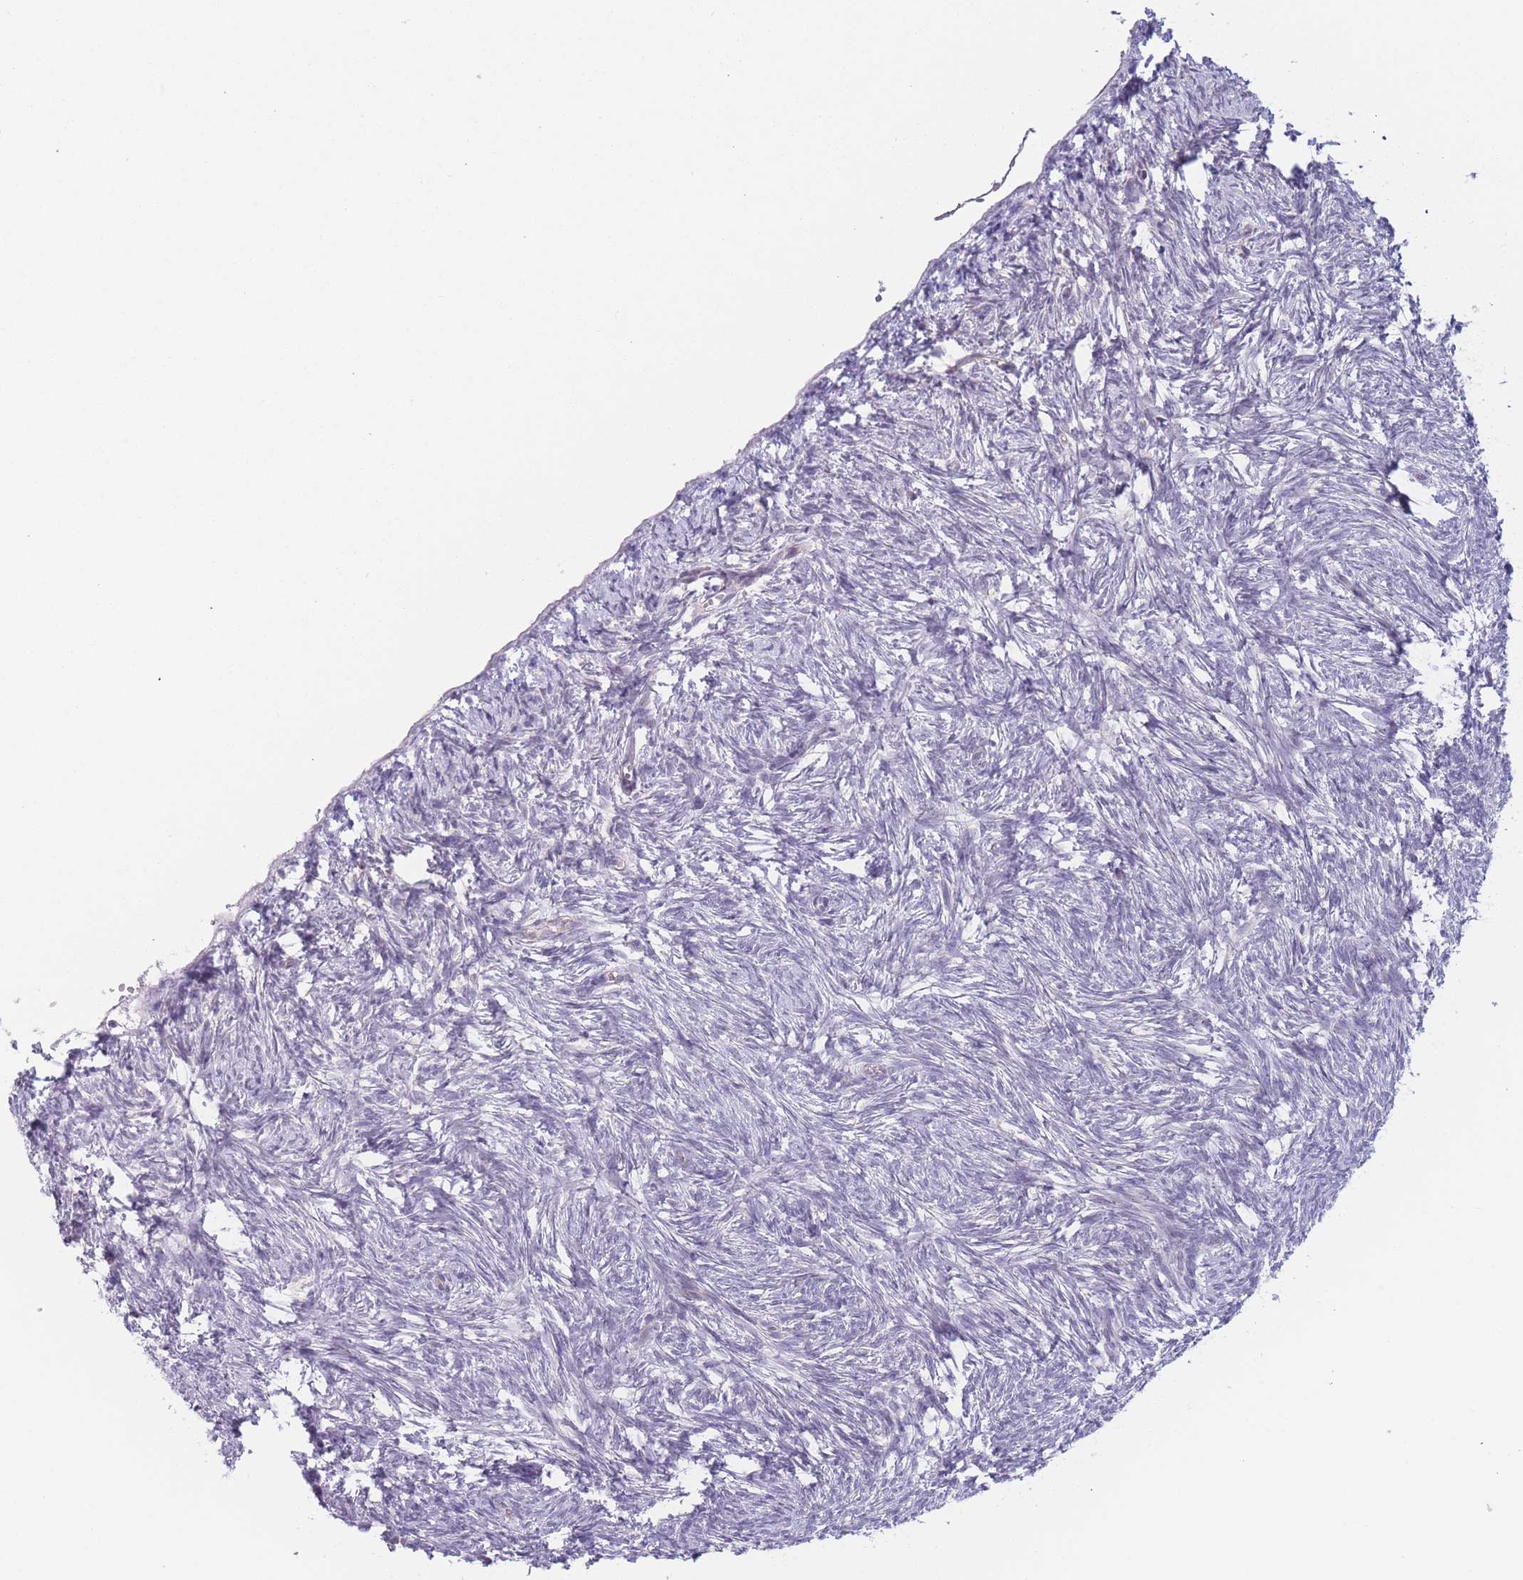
{"staining": {"intensity": "negative", "quantity": "none", "location": "none"}, "tissue": "ovary", "cell_type": "Ovarian stroma cells", "image_type": "normal", "snomed": [{"axis": "morphology", "description": "Normal tissue, NOS"}, {"axis": "topography", "description": "Ovary"}], "caption": "Immunohistochemistry image of normal ovary: ovary stained with DAB (3,3'-diaminobenzidine) shows no significant protein expression in ovarian stroma cells. The staining is performed using DAB brown chromogen with nuclei counter-stained in using hematoxylin.", "gene": "FAM227B", "patient": {"sex": "female", "age": 51}}